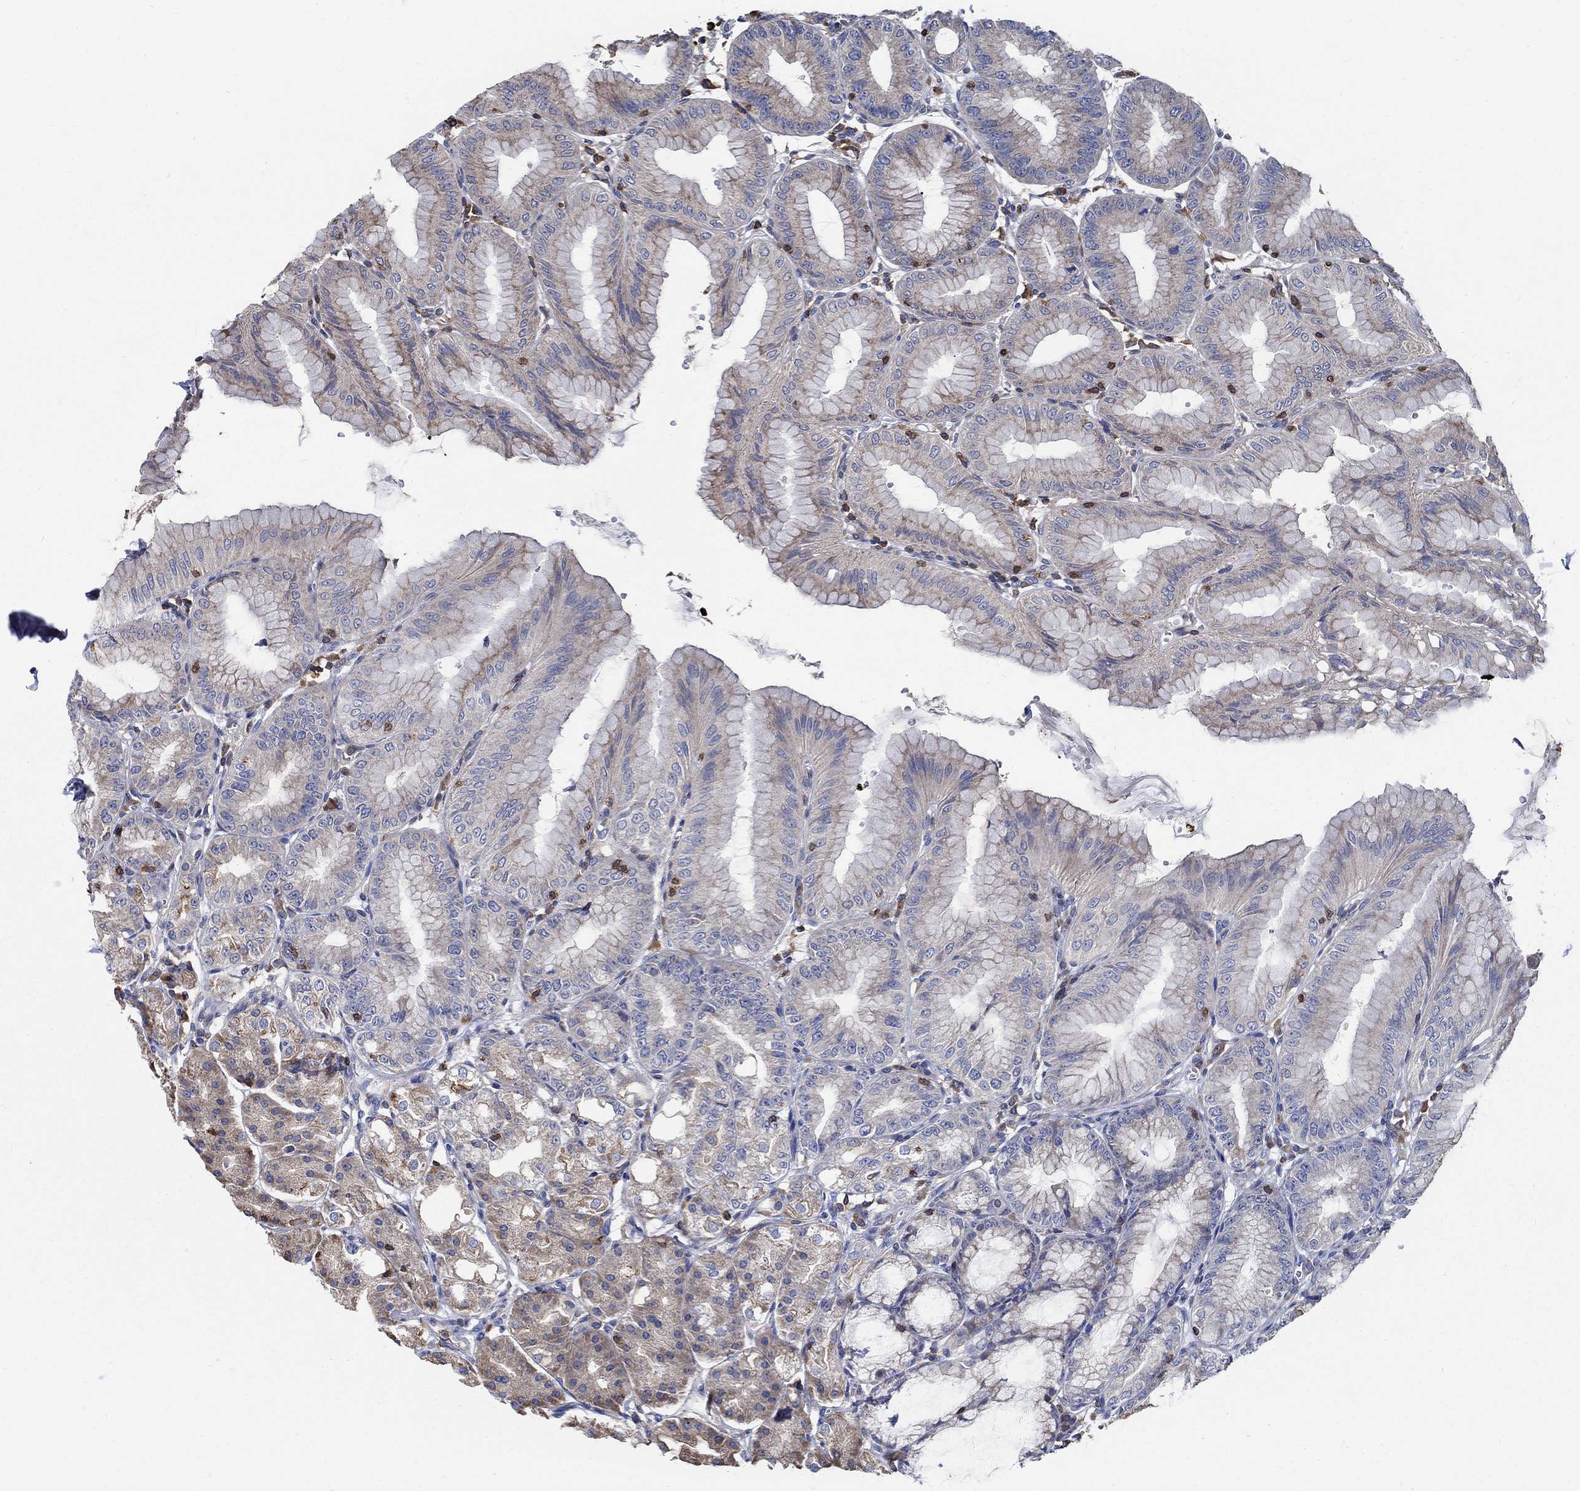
{"staining": {"intensity": "moderate", "quantity": "25%-75%", "location": "cytoplasmic/membranous"}, "tissue": "stomach", "cell_type": "Glandular cells", "image_type": "normal", "snomed": [{"axis": "morphology", "description": "Normal tissue, NOS"}, {"axis": "topography", "description": "Stomach"}], "caption": "Moderate cytoplasmic/membranous protein positivity is appreciated in approximately 25%-75% of glandular cells in stomach.", "gene": "AGAP2", "patient": {"sex": "male", "age": 71}}